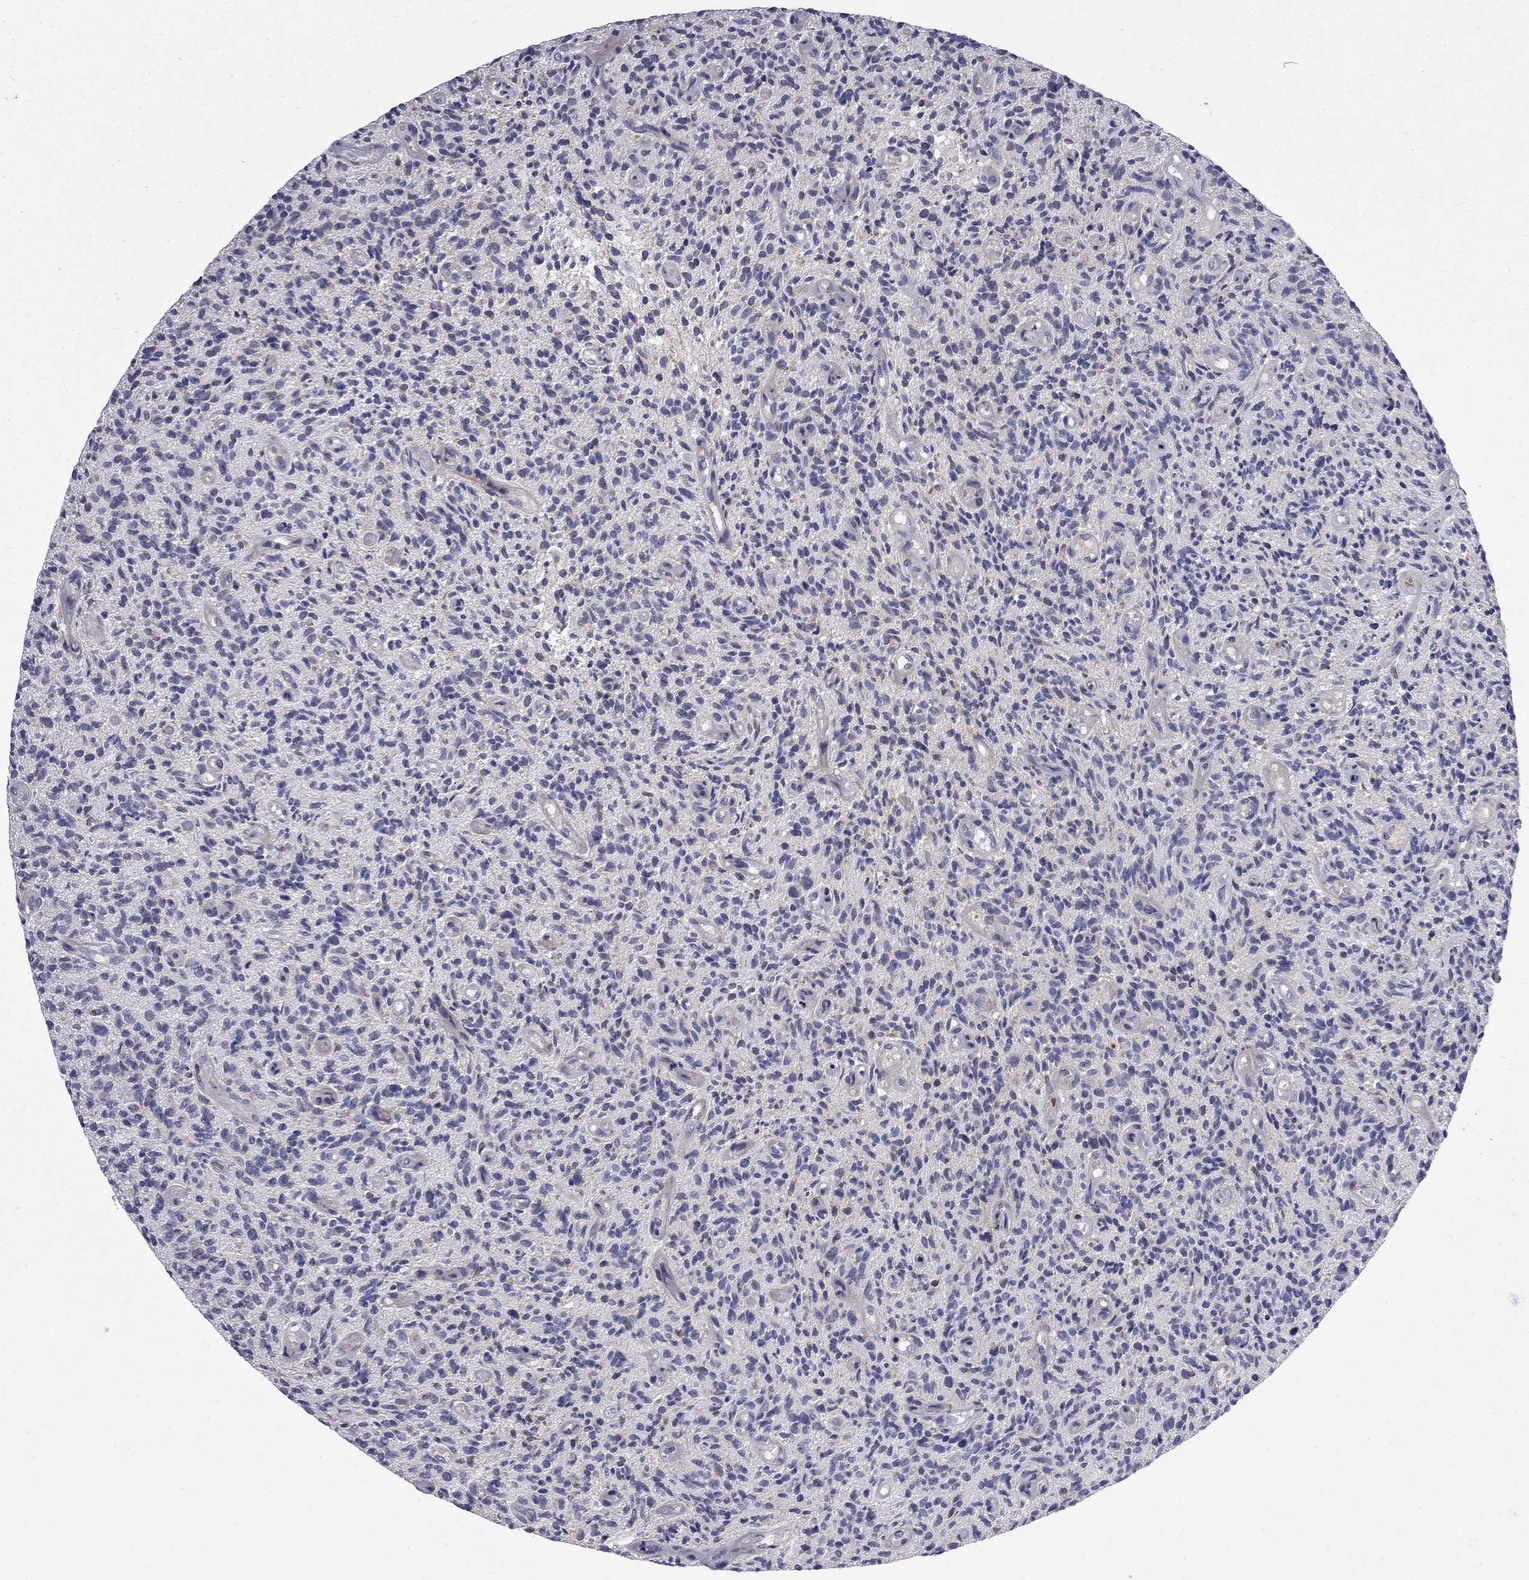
{"staining": {"intensity": "negative", "quantity": "none", "location": "none"}, "tissue": "glioma", "cell_type": "Tumor cells", "image_type": "cancer", "snomed": [{"axis": "morphology", "description": "Glioma, malignant, High grade"}, {"axis": "topography", "description": "Brain"}], "caption": "The IHC image has no significant staining in tumor cells of glioma tissue.", "gene": "CNOT11", "patient": {"sex": "male", "age": 64}}